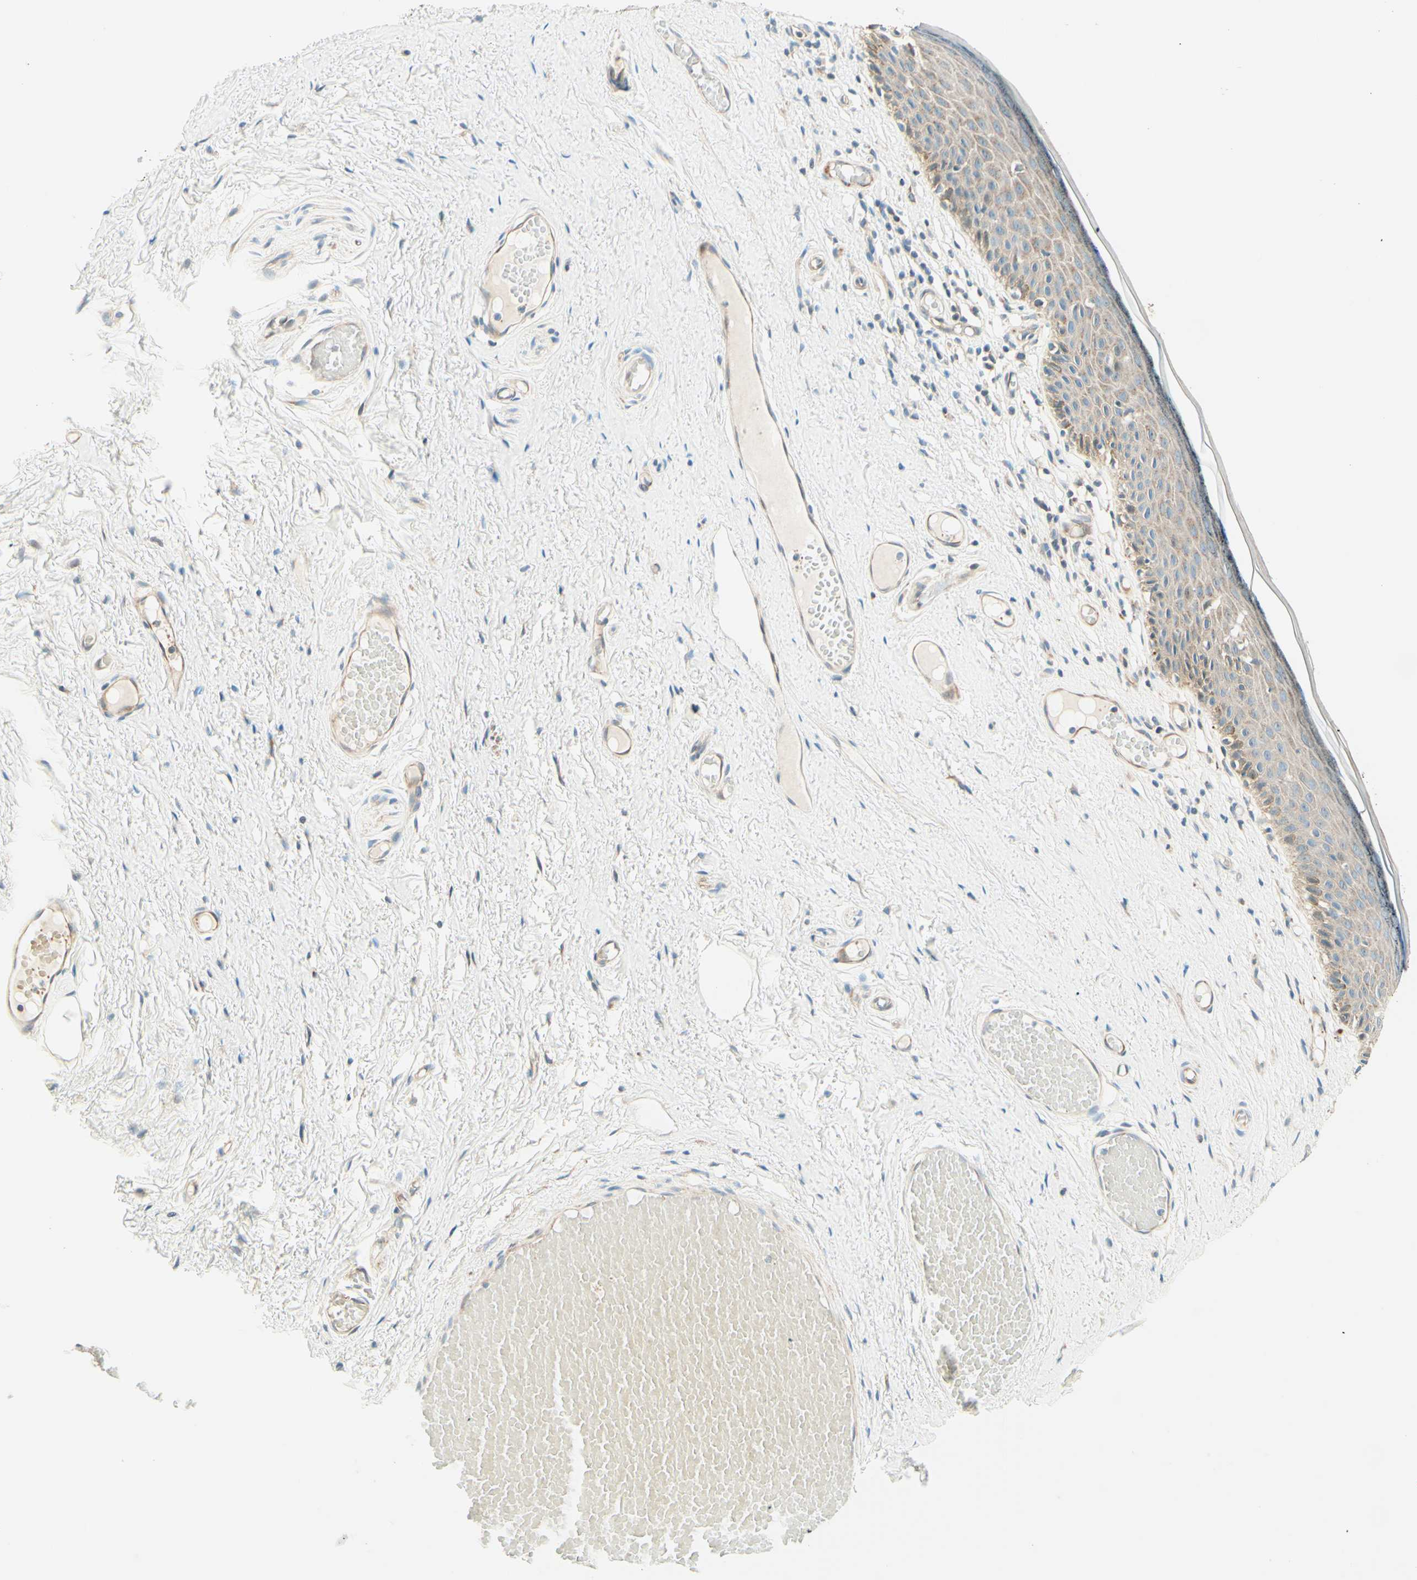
{"staining": {"intensity": "weak", "quantity": "25%-75%", "location": "cytoplasmic/membranous"}, "tissue": "skin", "cell_type": "Epidermal cells", "image_type": "normal", "snomed": [{"axis": "morphology", "description": "Normal tissue, NOS"}, {"axis": "topography", "description": "Vulva"}], "caption": "Immunohistochemical staining of normal human skin exhibits low levels of weak cytoplasmic/membranous positivity in approximately 25%-75% of epidermal cells.", "gene": "TAOK2", "patient": {"sex": "female", "age": 54}}